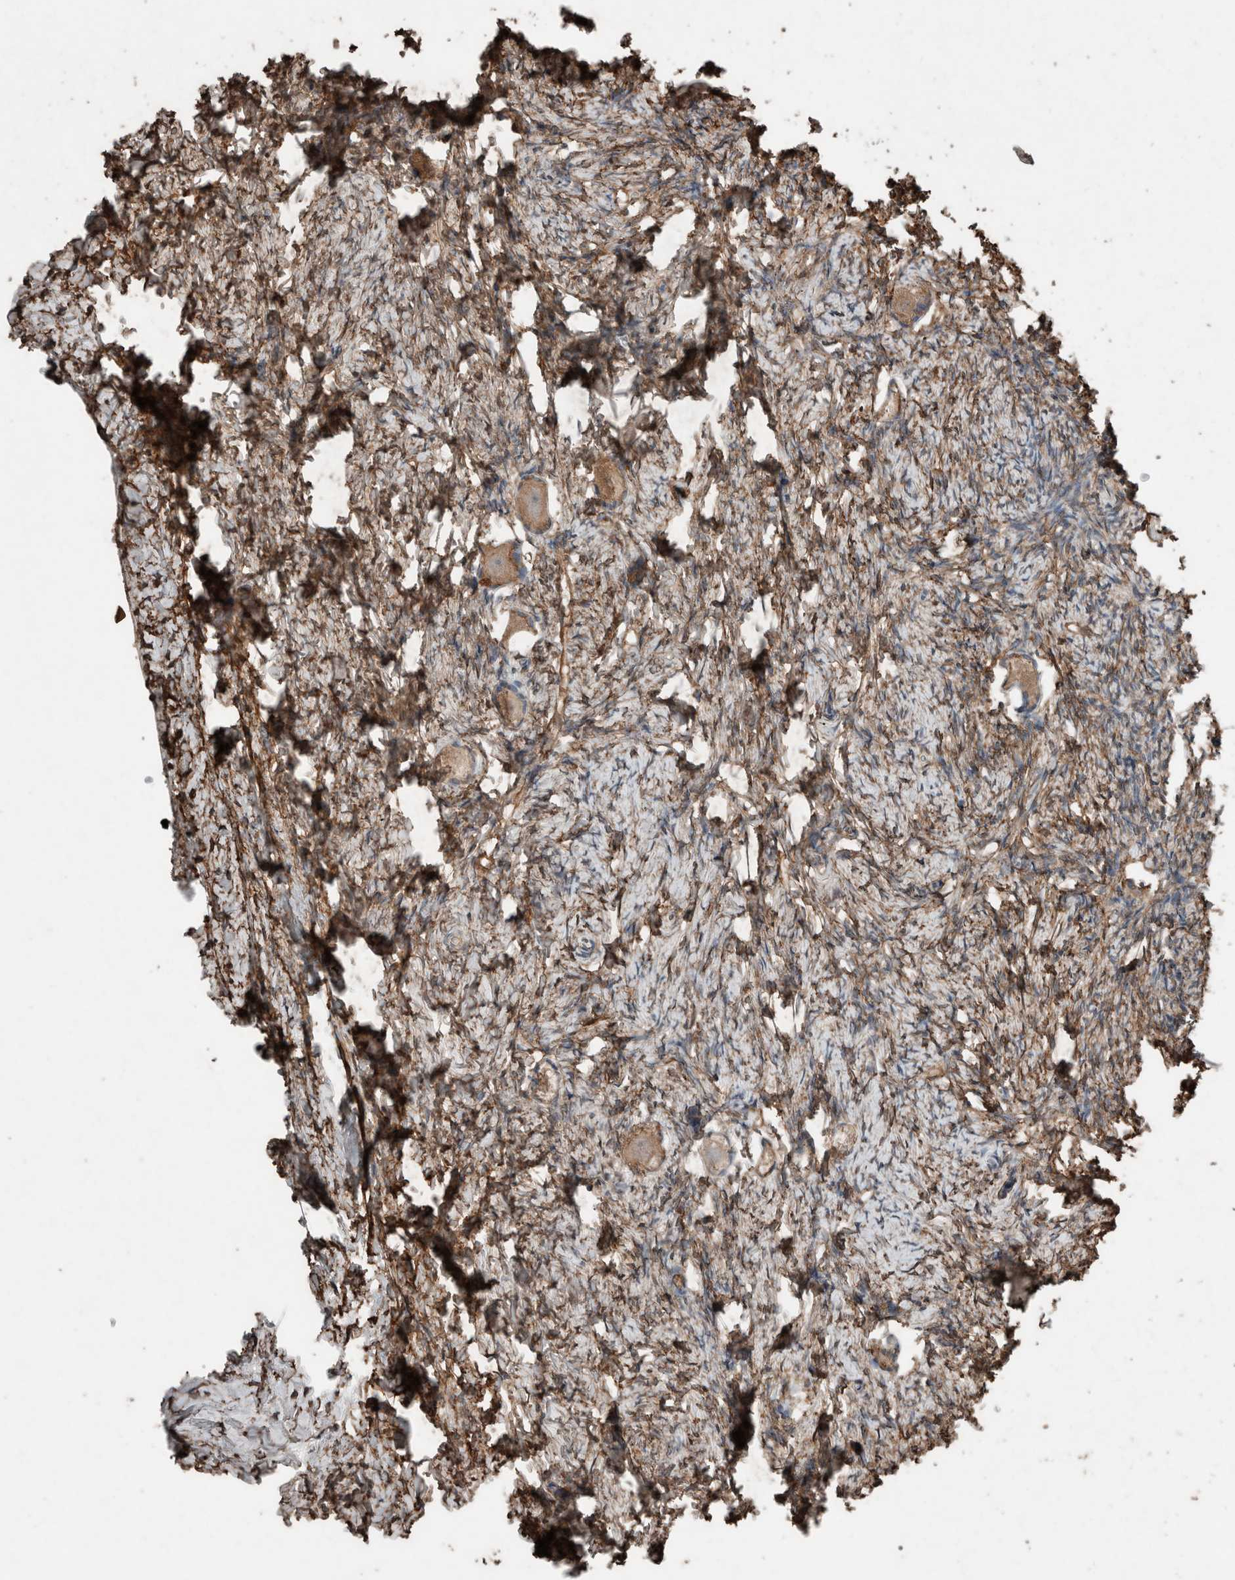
{"staining": {"intensity": "moderate", "quantity": ">75%", "location": "cytoplasmic/membranous"}, "tissue": "ovary", "cell_type": "Follicle cells", "image_type": "normal", "snomed": [{"axis": "morphology", "description": "Normal tissue, NOS"}, {"axis": "topography", "description": "Ovary"}], "caption": "Approximately >75% of follicle cells in benign ovary reveal moderate cytoplasmic/membranous protein positivity as visualized by brown immunohistochemical staining.", "gene": "S100A10", "patient": {"sex": "female", "age": 27}}